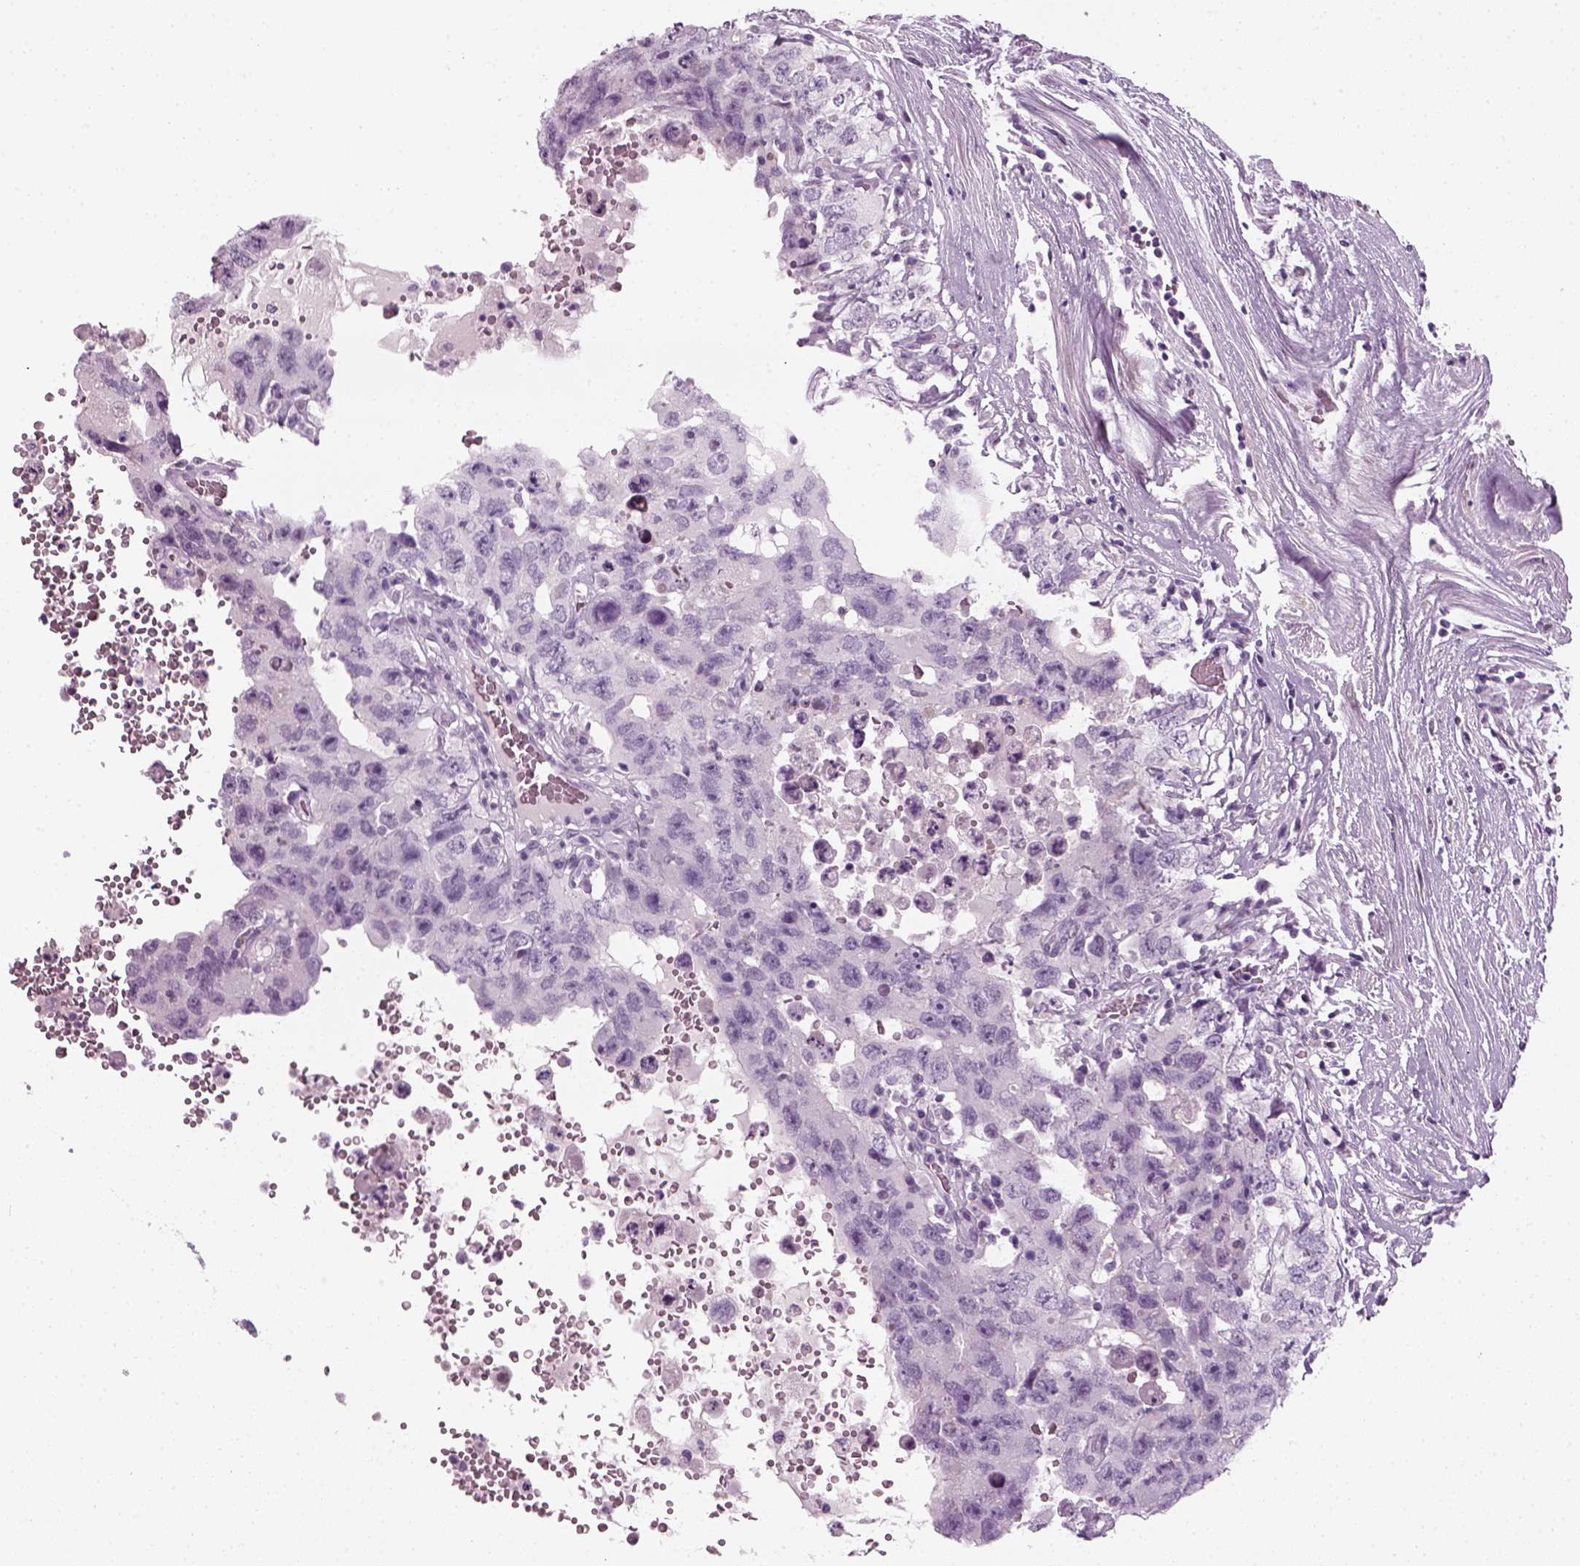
{"staining": {"intensity": "negative", "quantity": "none", "location": "none"}, "tissue": "testis cancer", "cell_type": "Tumor cells", "image_type": "cancer", "snomed": [{"axis": "morphology", "description": "Carcinoma, Embryonal, NOS"}, {"axis": "topography", "description": "Testis"}], "caption": "Testis cancer (embryonal carcinoma) stained for a protein using immunohistochemistry (IHC) exhibits no positivity tumor cells.", "gene": "KRT75", "patient": {"sex": "male", "age": 26}}